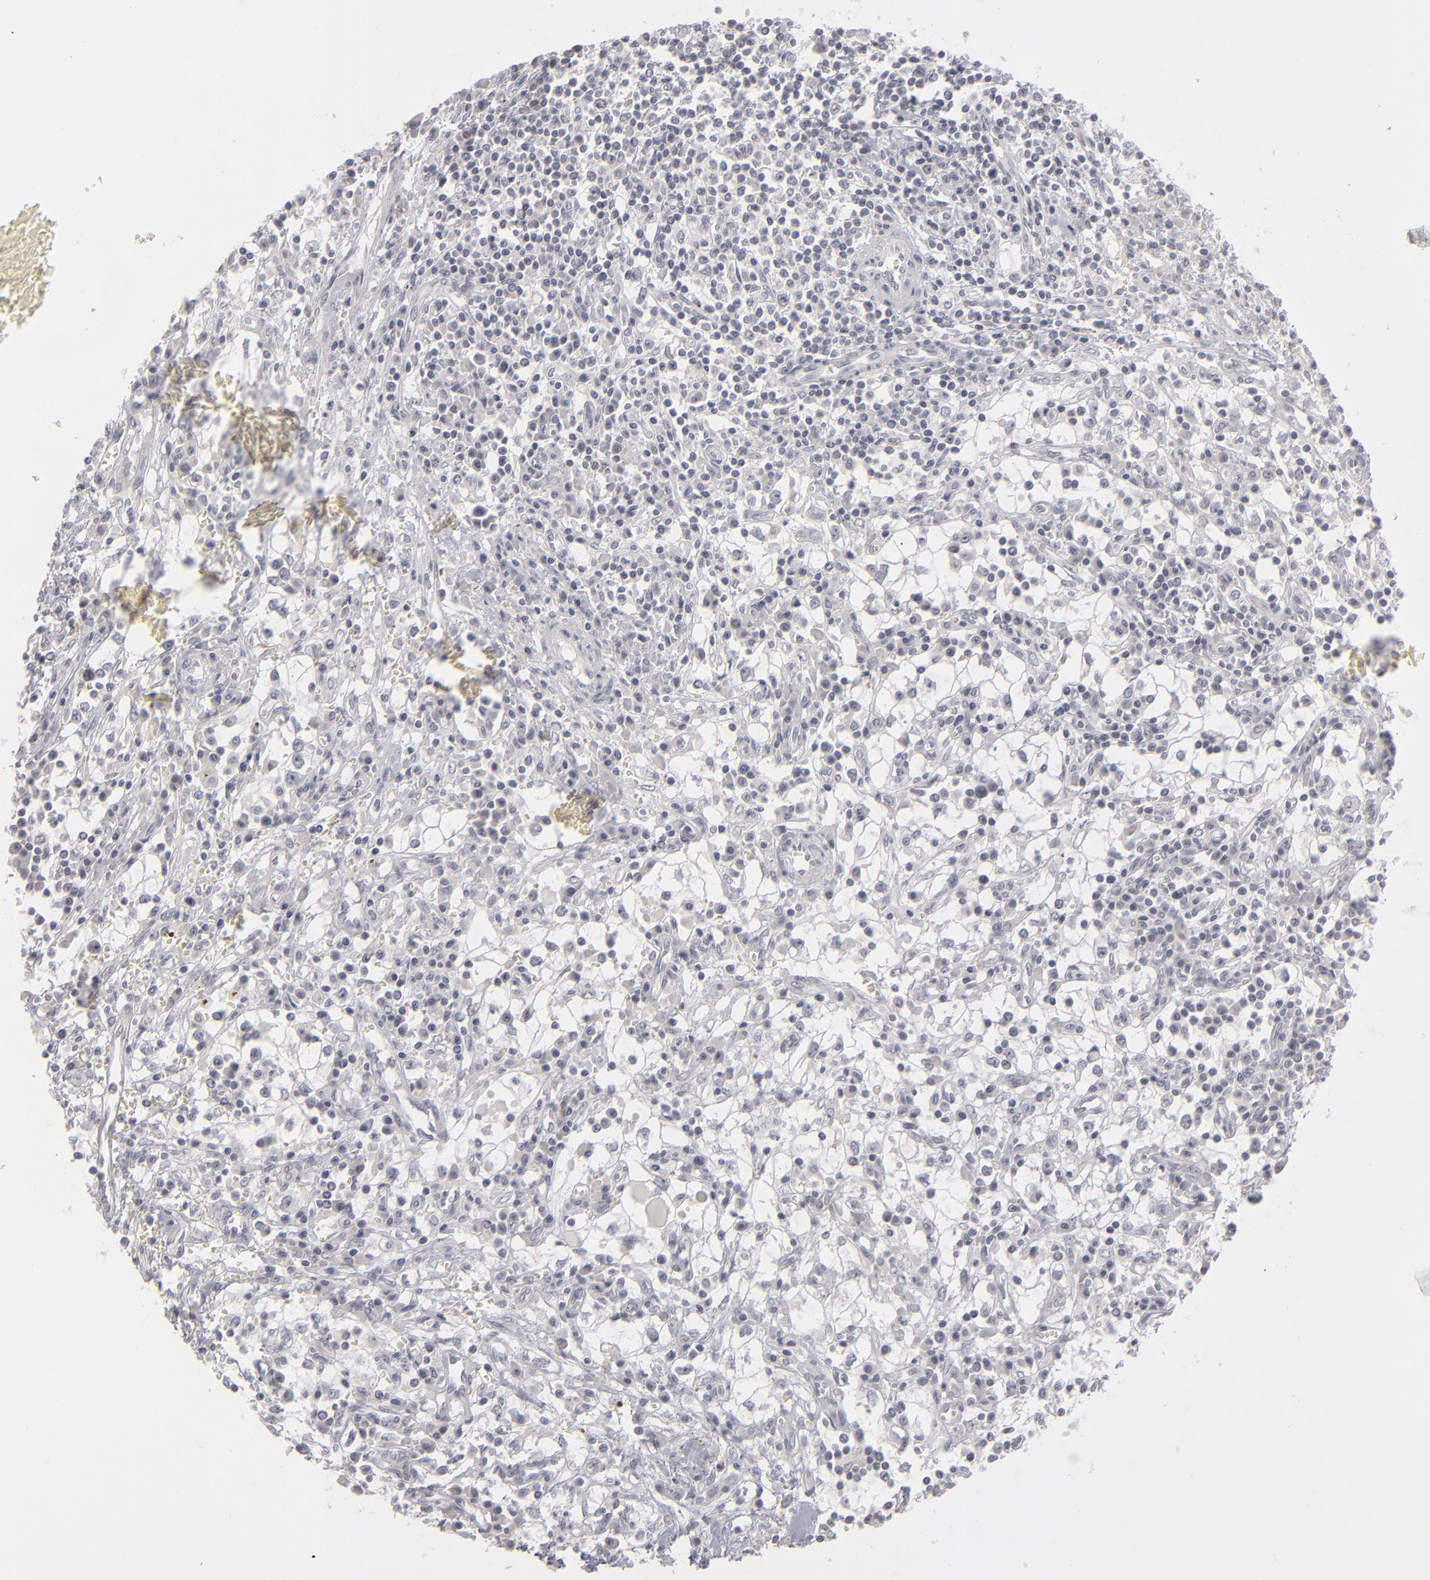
{"staining": {"intensity": "negative", "quantity": "none", "location": "none"}, "tissue": "renal cancer", "cell_type": "Tumor cells", "image_type": "cancer", "snomed": [{"axis": "morphology", "description": "Adenocarcinoma, NOS"}, {"axis": "topography", "description": "Kidney"}], "caption": "IHC image of neoplastic tissue: human renal cancer (adenocarcinoma) stained with DAB exhibits no significant protein positivity in tumor cells.", "gene": "KIAA1210", "patient": {"sex": "male", "age": 82}}